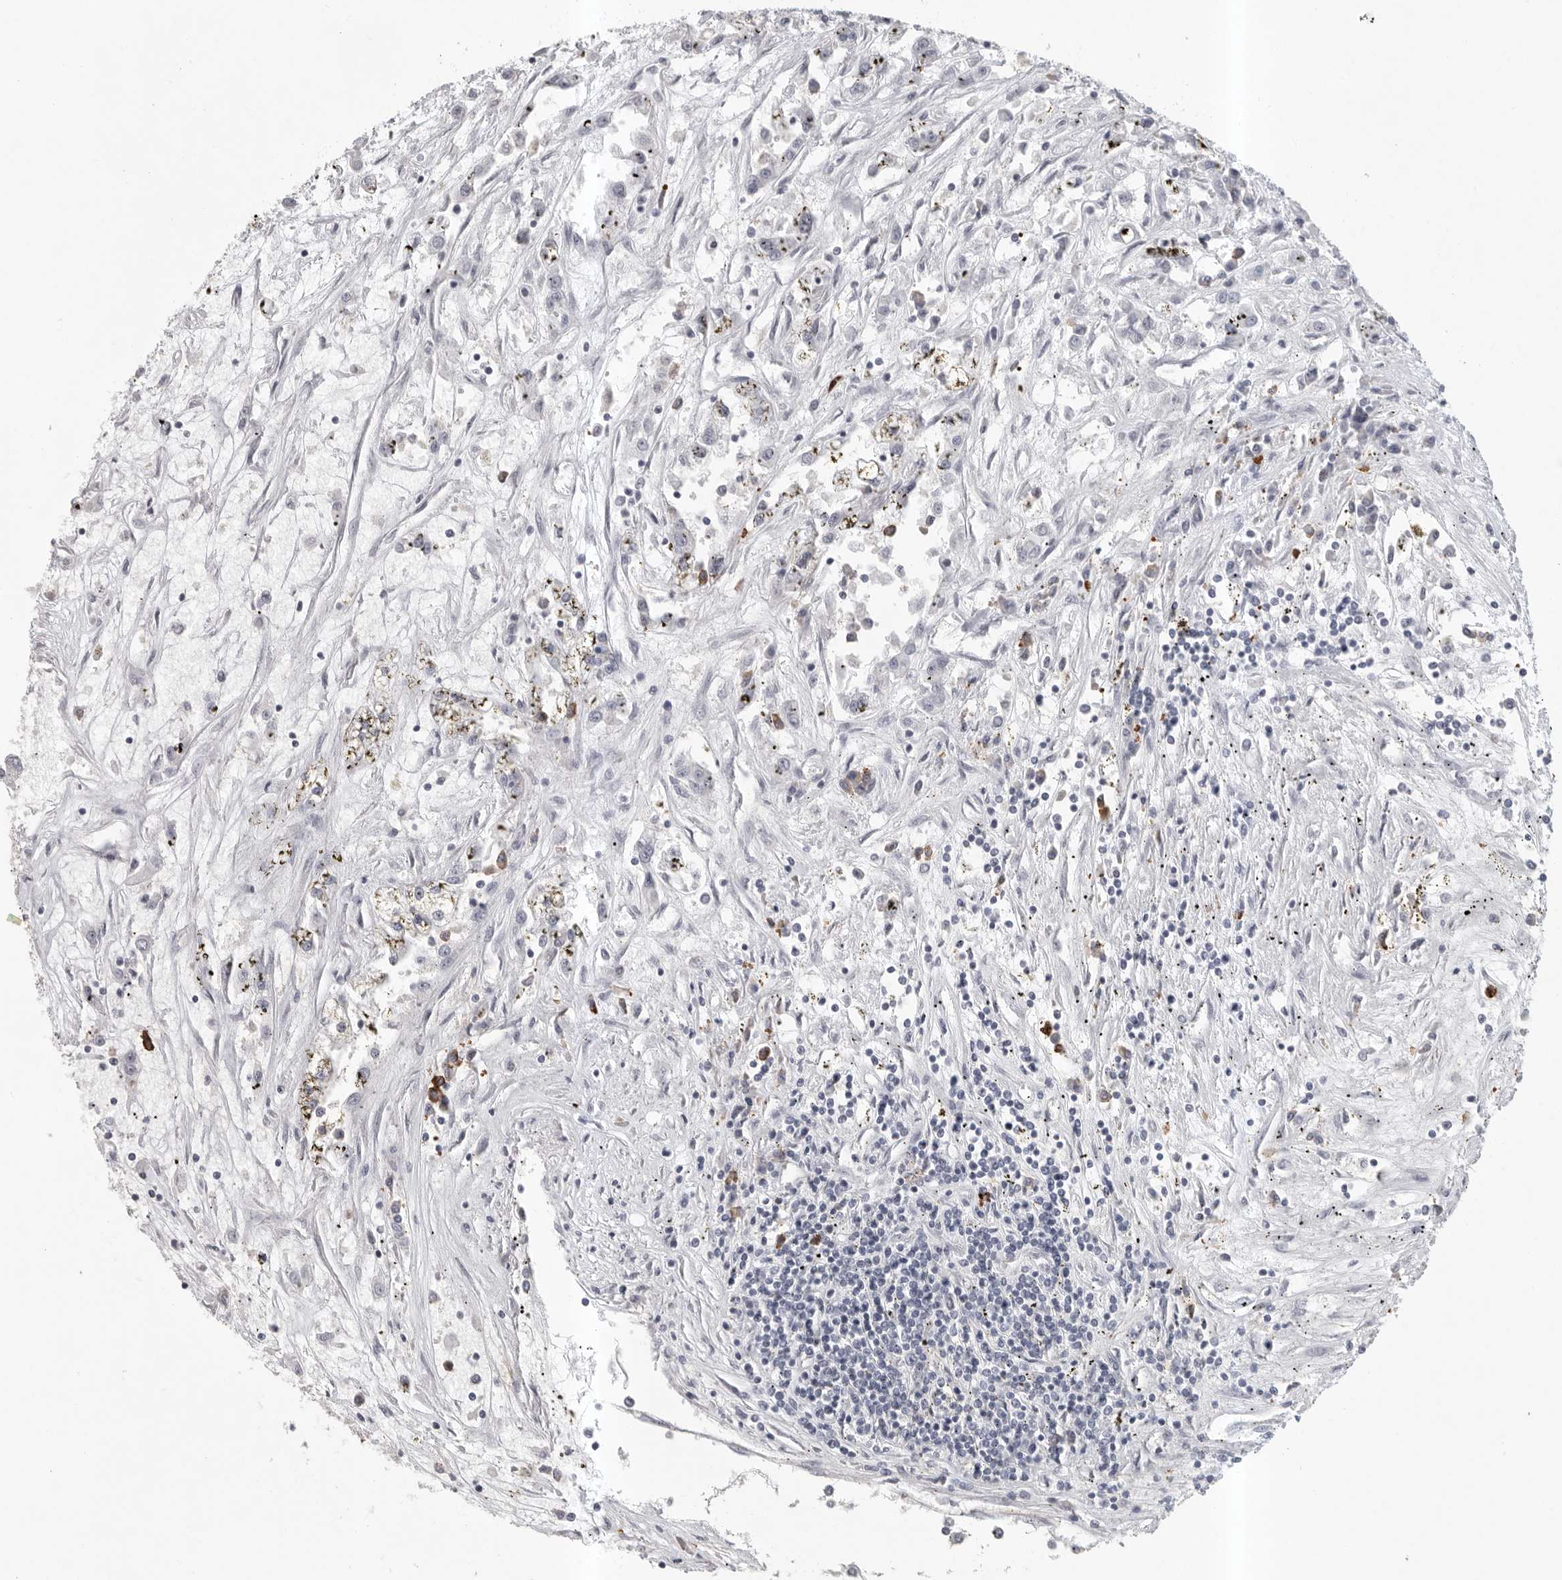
{"staining": {"intensity": "negative", "quantity": "none", "location": "none"}, "tissue": "renal cancer", "cell_type": "Tumor cells", "image_type": "cancer", "snomed": [{"axis": "morphology", "description": "Adenocarcinoma, NOS"}, {"axis": "topography", "description": "Kidney"}], "caption": "This image is of renal adenocarcinoma stained with IHC to label a protein in brown with the nuclei are counter-stained blue. There is no expression in tumor cells.", "gene": "TMEM69", "patient": {"sex": "female", "age": 52}}